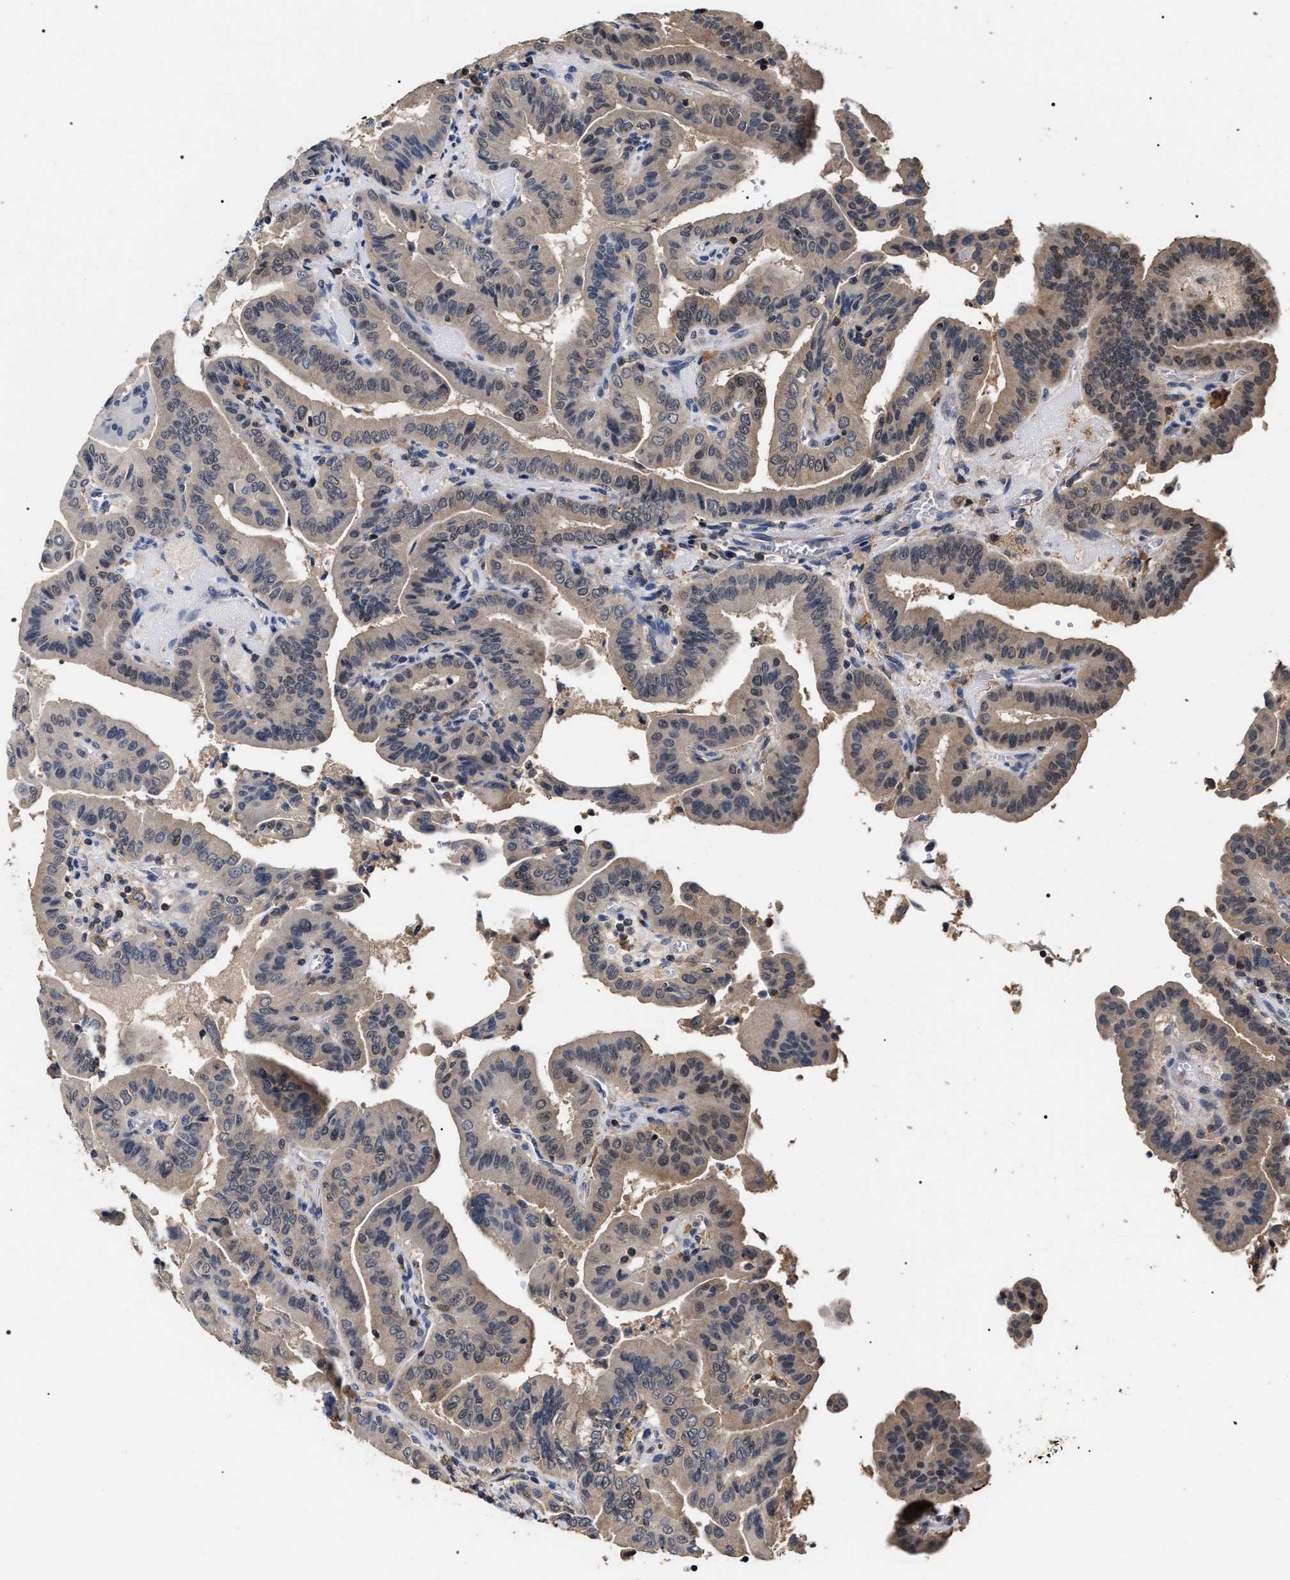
{"staining": {"intensity": "weak", "quantity": ">75%", "location": "cytoplasmic/membranous,nuclear"}, "tissue": "thyroid cancer", "cell_type": "Tumor cells", "image_type": "cancer", "snomed": [{"axis": "morphology", "description": "Papillary adenocarcinoma, NOS"}, {"axis": "topography", "description": "Thyroid gland"}], "caption": "An immunohistochemistry (IHC) micrograph of tumor tissue is shown. Protein staining in brown labels weak cytoplasmic/membranous and nuclear positivity in papillary adenocarcinoma (thyroid) within tumor cells.", "gene": "UPF3A", "patient": {"sex": "male", "age": 33}}